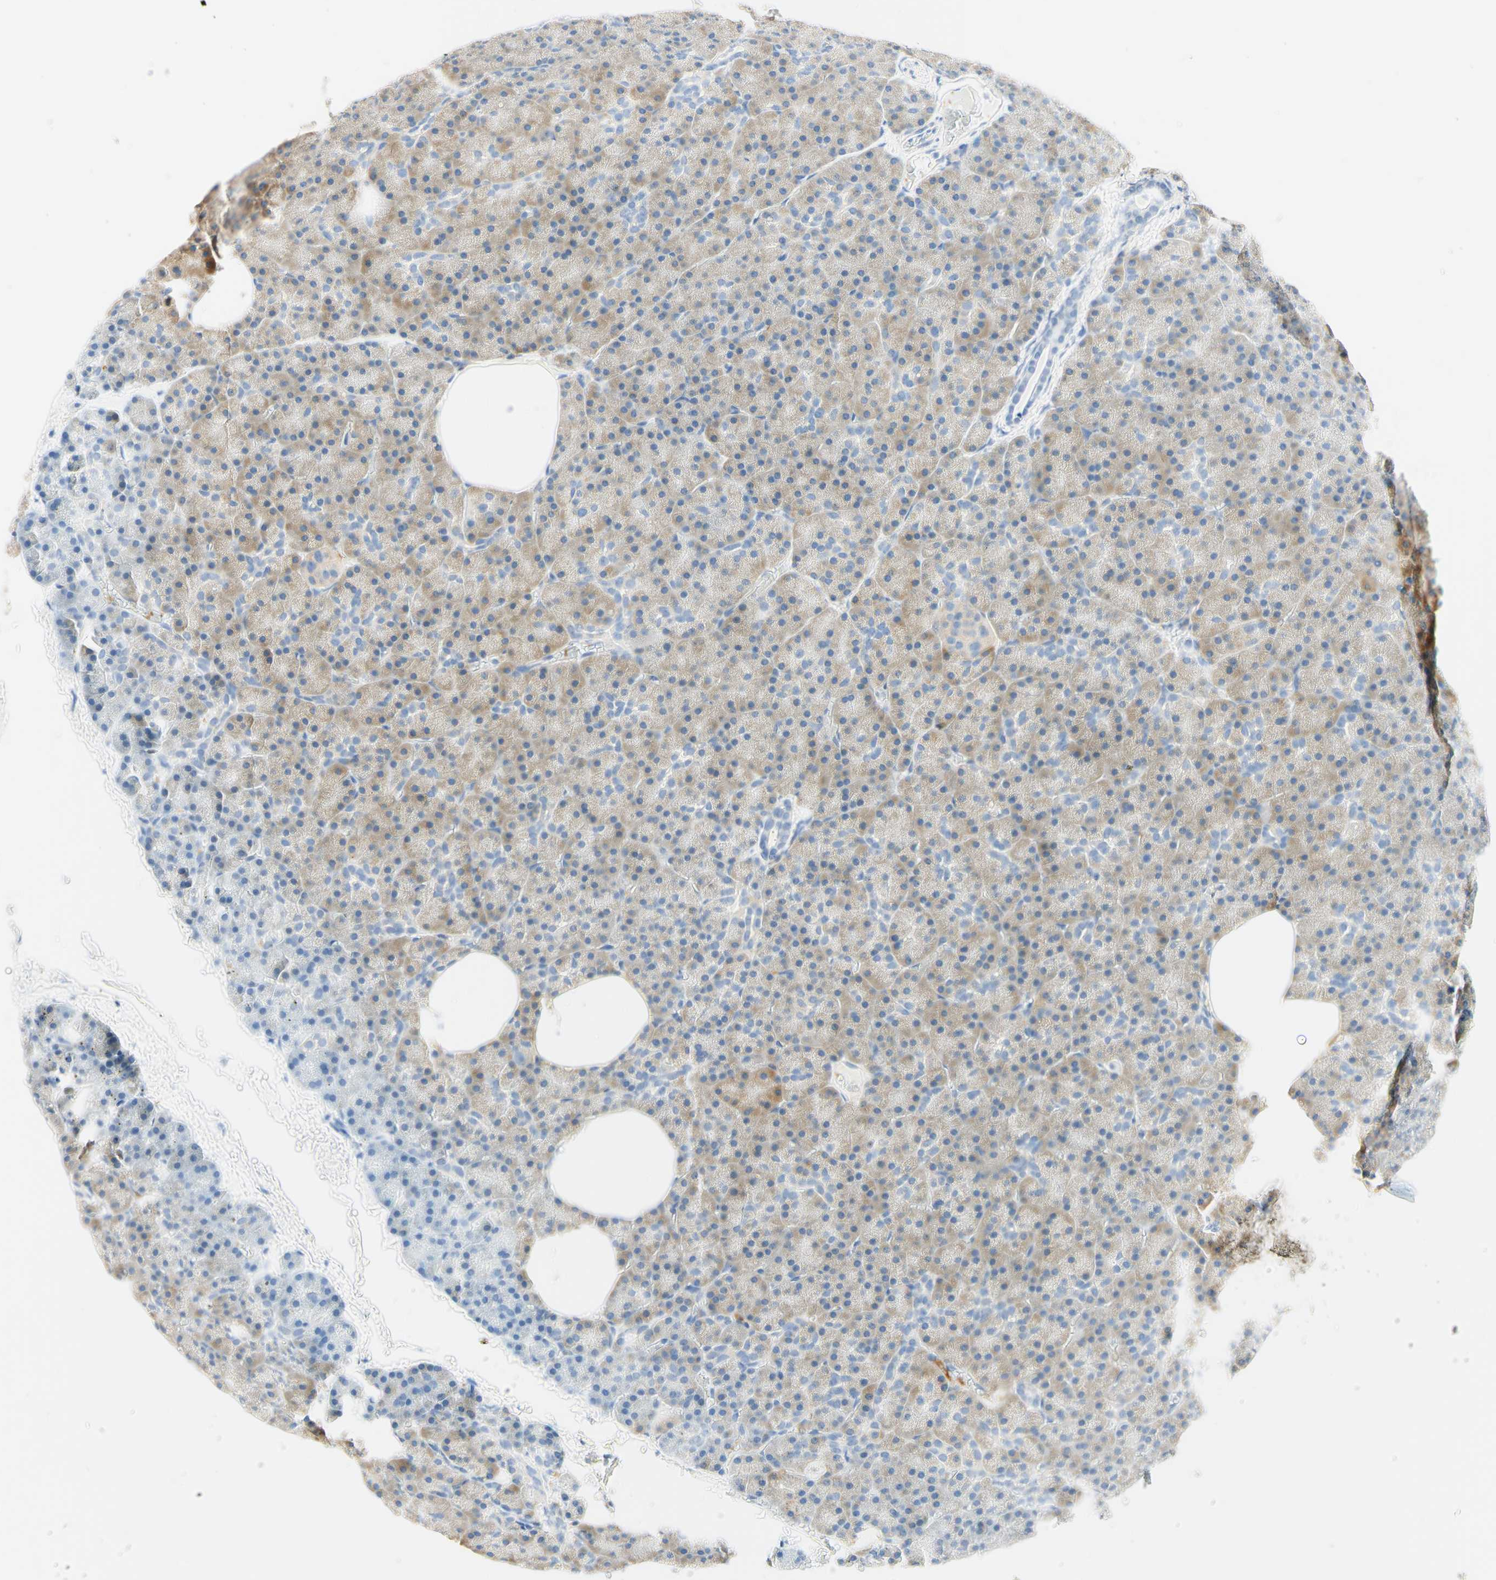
{"staining": {"intensity": "weak", "quantity": "25%-75%", "location": "cytoplasmic/membranous"}, "tissue": "pancreas", "cell_type": "Exocrine glandular cells", "image_type": "normal", "snomed": [{"axis": "morphology", "description": "Normal tissue, NOS"}, {"axis": "topography", "description": "Pancreas"}], "caption": "Immunohistochemical staining of benign human pancreas exhibits weak cytoplasmic/membranous protein expression in approximately 25%-75% of exocrine glandular cells.", "gene": "LAT", "patient": {"sex": "female", "age": 35}}